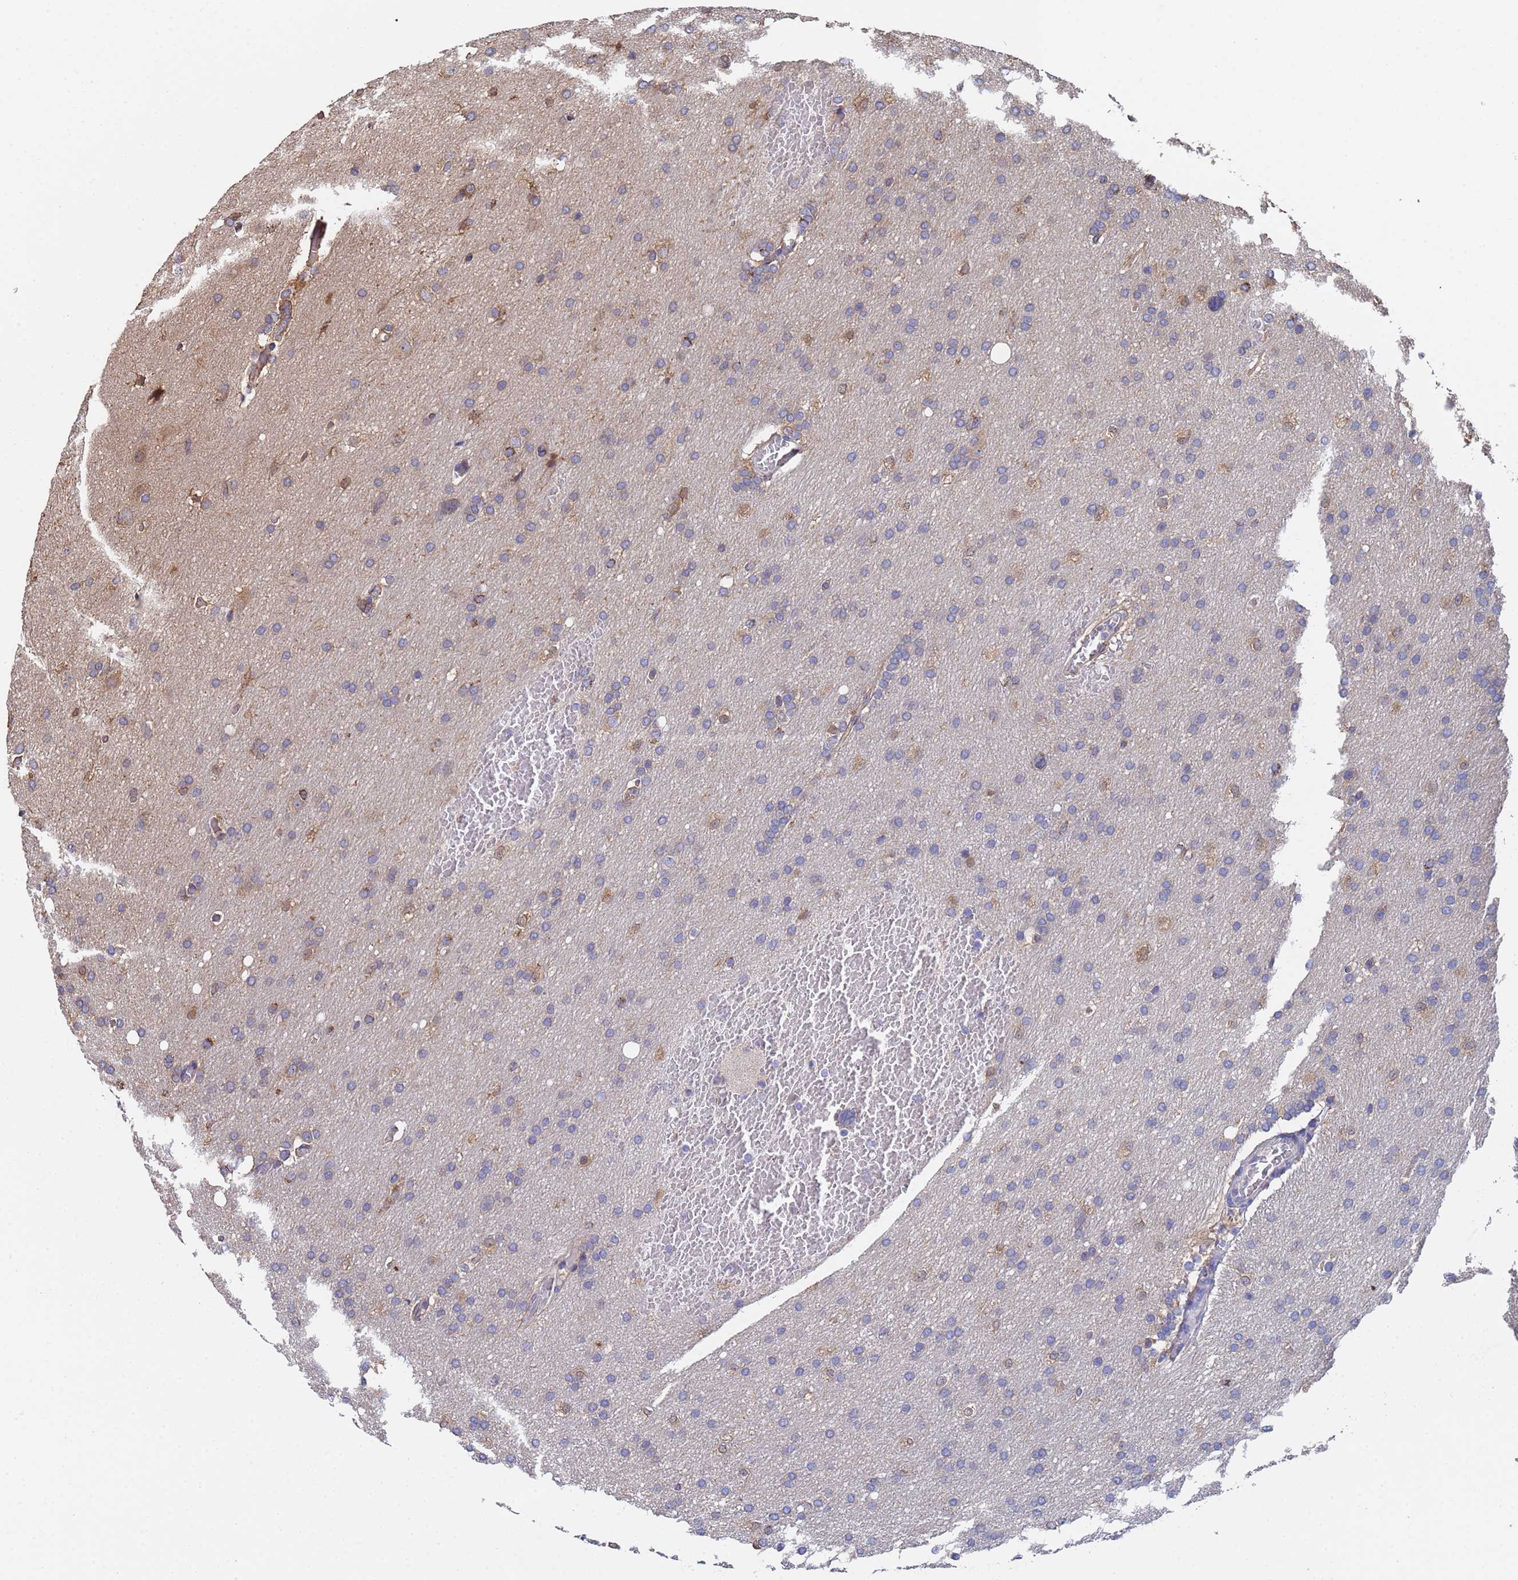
{"staining": {"intensity": "weak", "quantity": "<25%", "location": "cytoplasmic/membranous"}, "tissue": "glioma", "cell_type": "Tumor cells", "image_type": "cancer", "snomed": [{"axis": "morphology", "description": "Glioma, malignant, High grade"}, {"axis": "topography", "description": "Cerebral cortex"}], "caption": "There is no significant expression in tumor cells of glioma.", "gene": "FAM25A", "patient": {"sex": "female", "age": 36}}